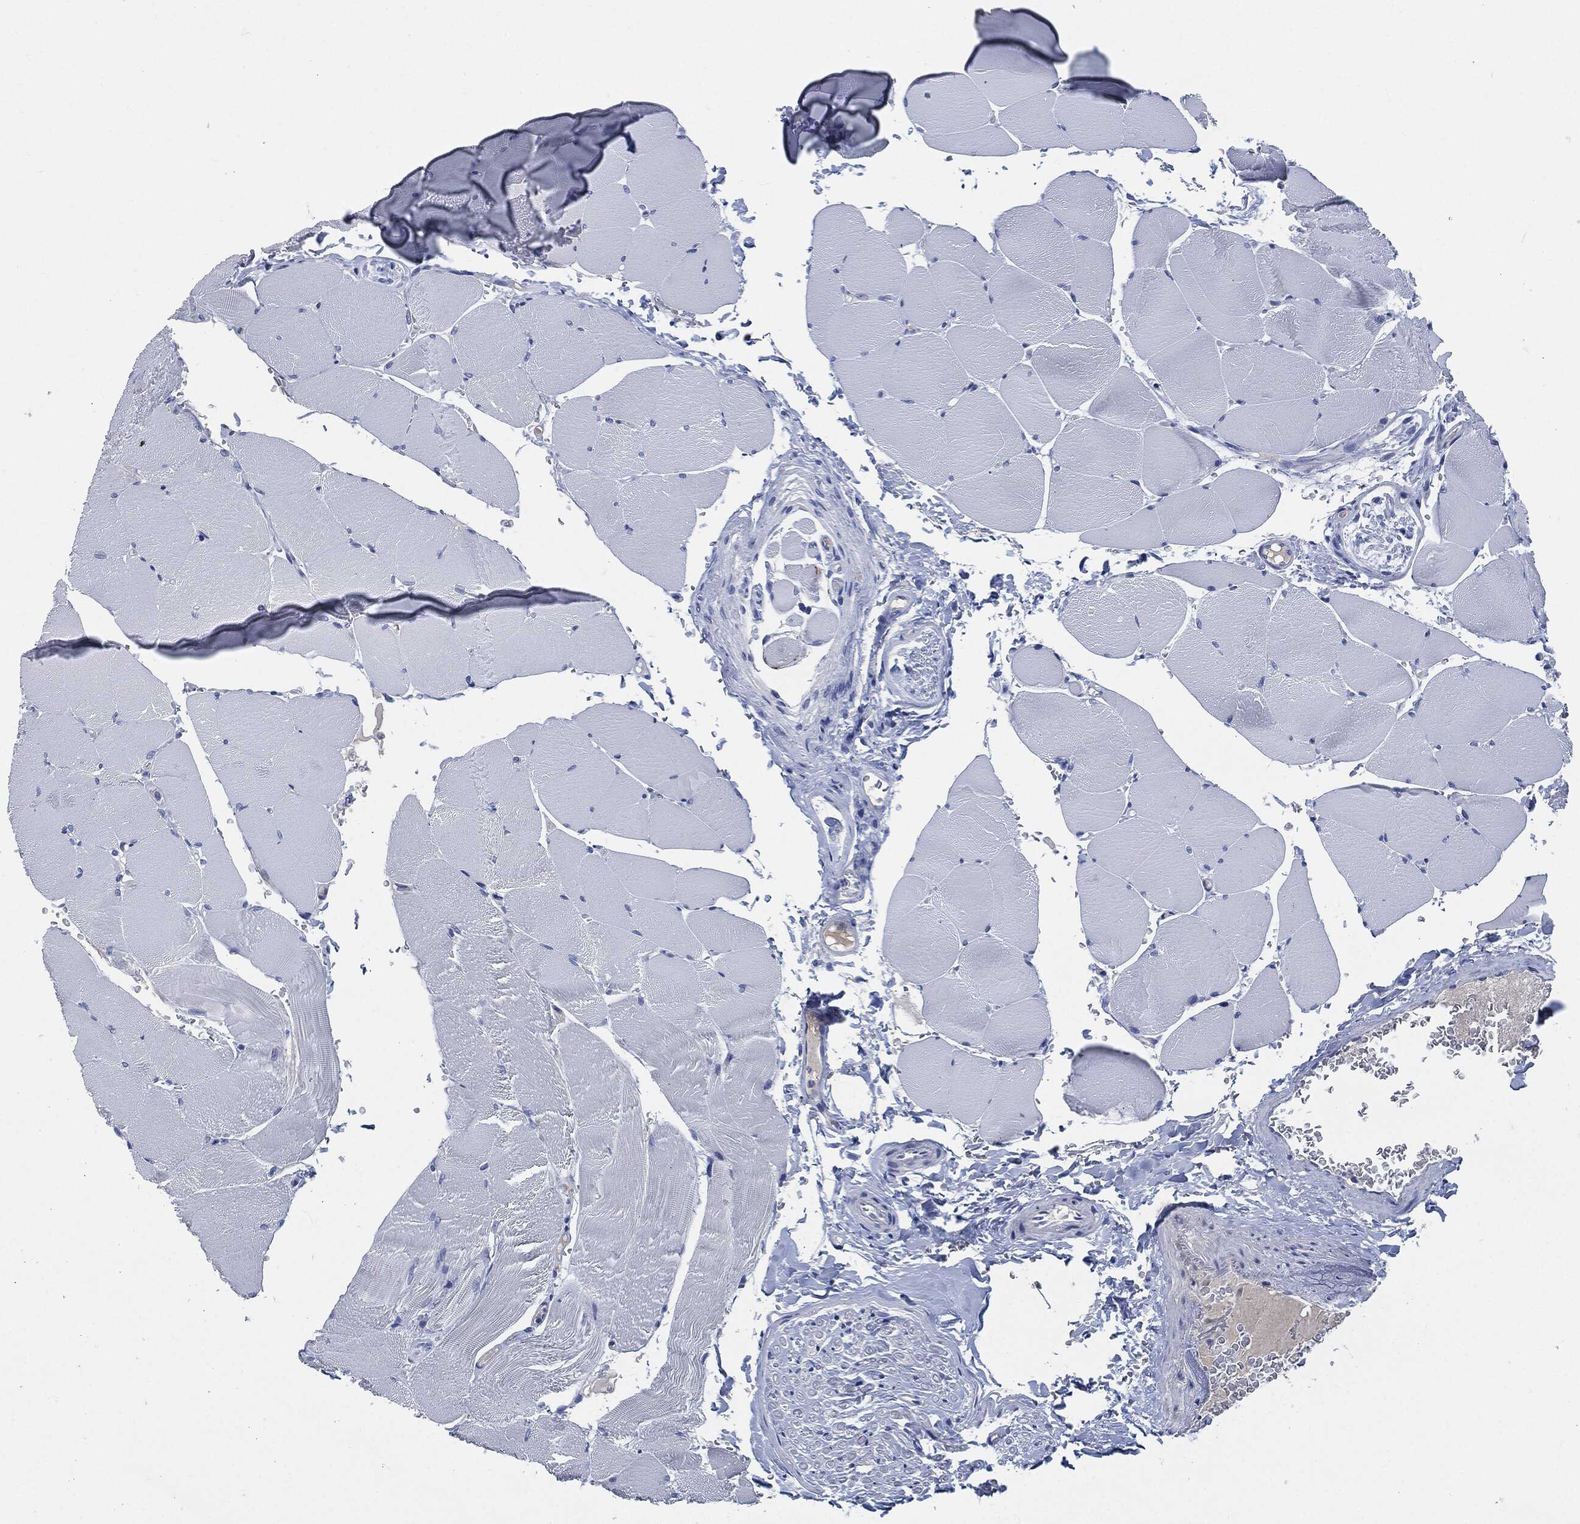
{"staining": {"intensity": "negative", "quantity": "none", "location": "none"}, "tissue": "skeletal muscle", "cell_type": "Myocytes", "image_type": "normal", "snomed": [{"axis": "morphology", "description": "Normal tissue, NOS"}, {"axis": "topography", "description": "Skeletal muscle"}], "caption": "Immunohistochemical staining of normal human skeletal muscle demonstrates no significant staining in myocytes.", "gene": "CD27", "patient": {"sex": "female", "age": 37}}